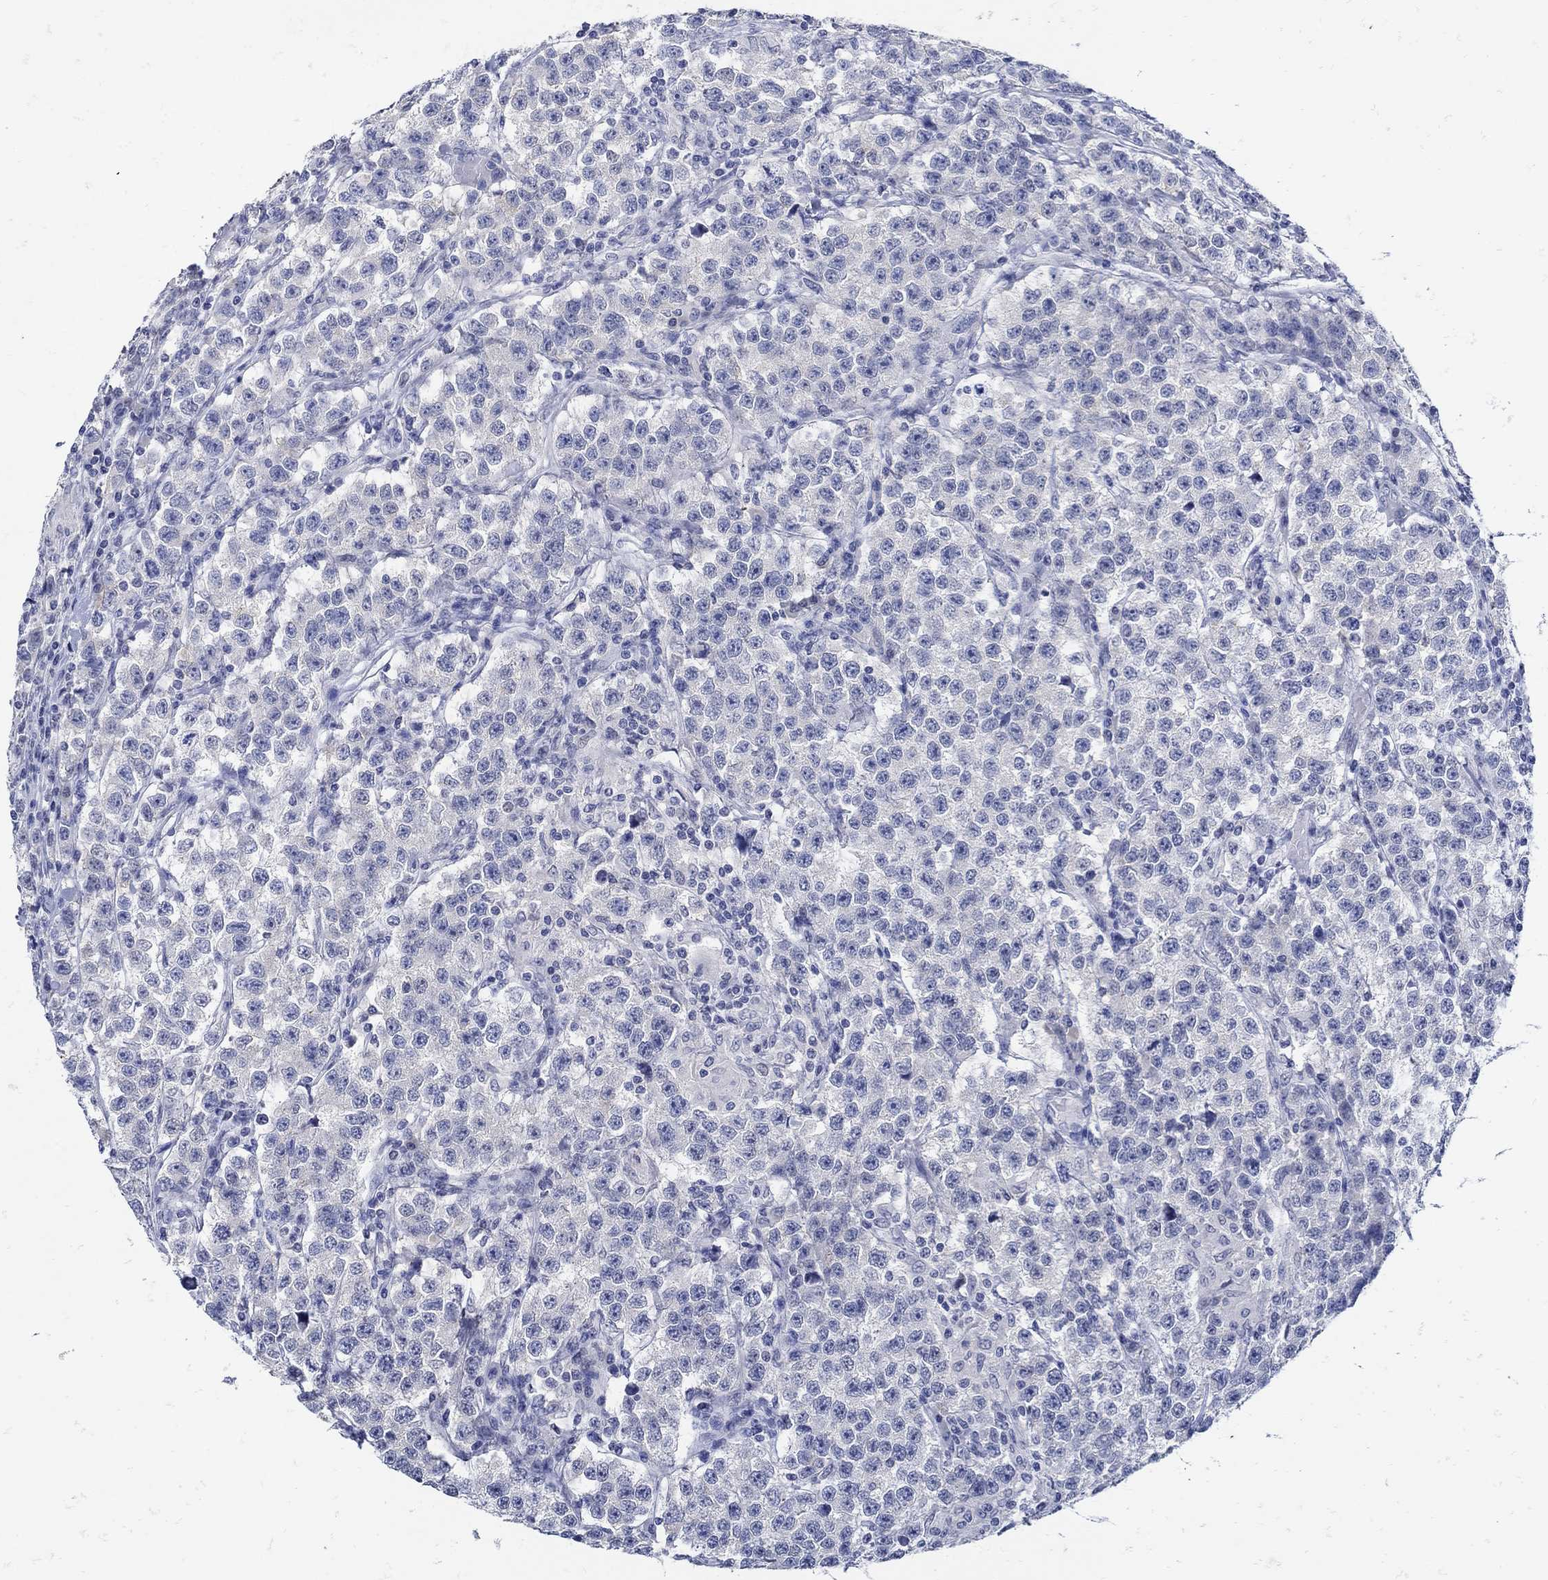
{"staining": {"intensity": "negative", "quantity": "none", "location": "none"}, "tissue": "testis cancer", "cell_type": "Tumor cells", "image_type": "cancer", "snomed": [{"axis": "morphology", "description": "Seminoma, NOS"}, {"axis": "topography", "description": "Testis"}], "caption": "Seminoma (testis) was stained to show a protein in brown. There is no significant expression in tumor cells.", "gene": "NOS1", "patient": {"sex": "male", "age": 59}}